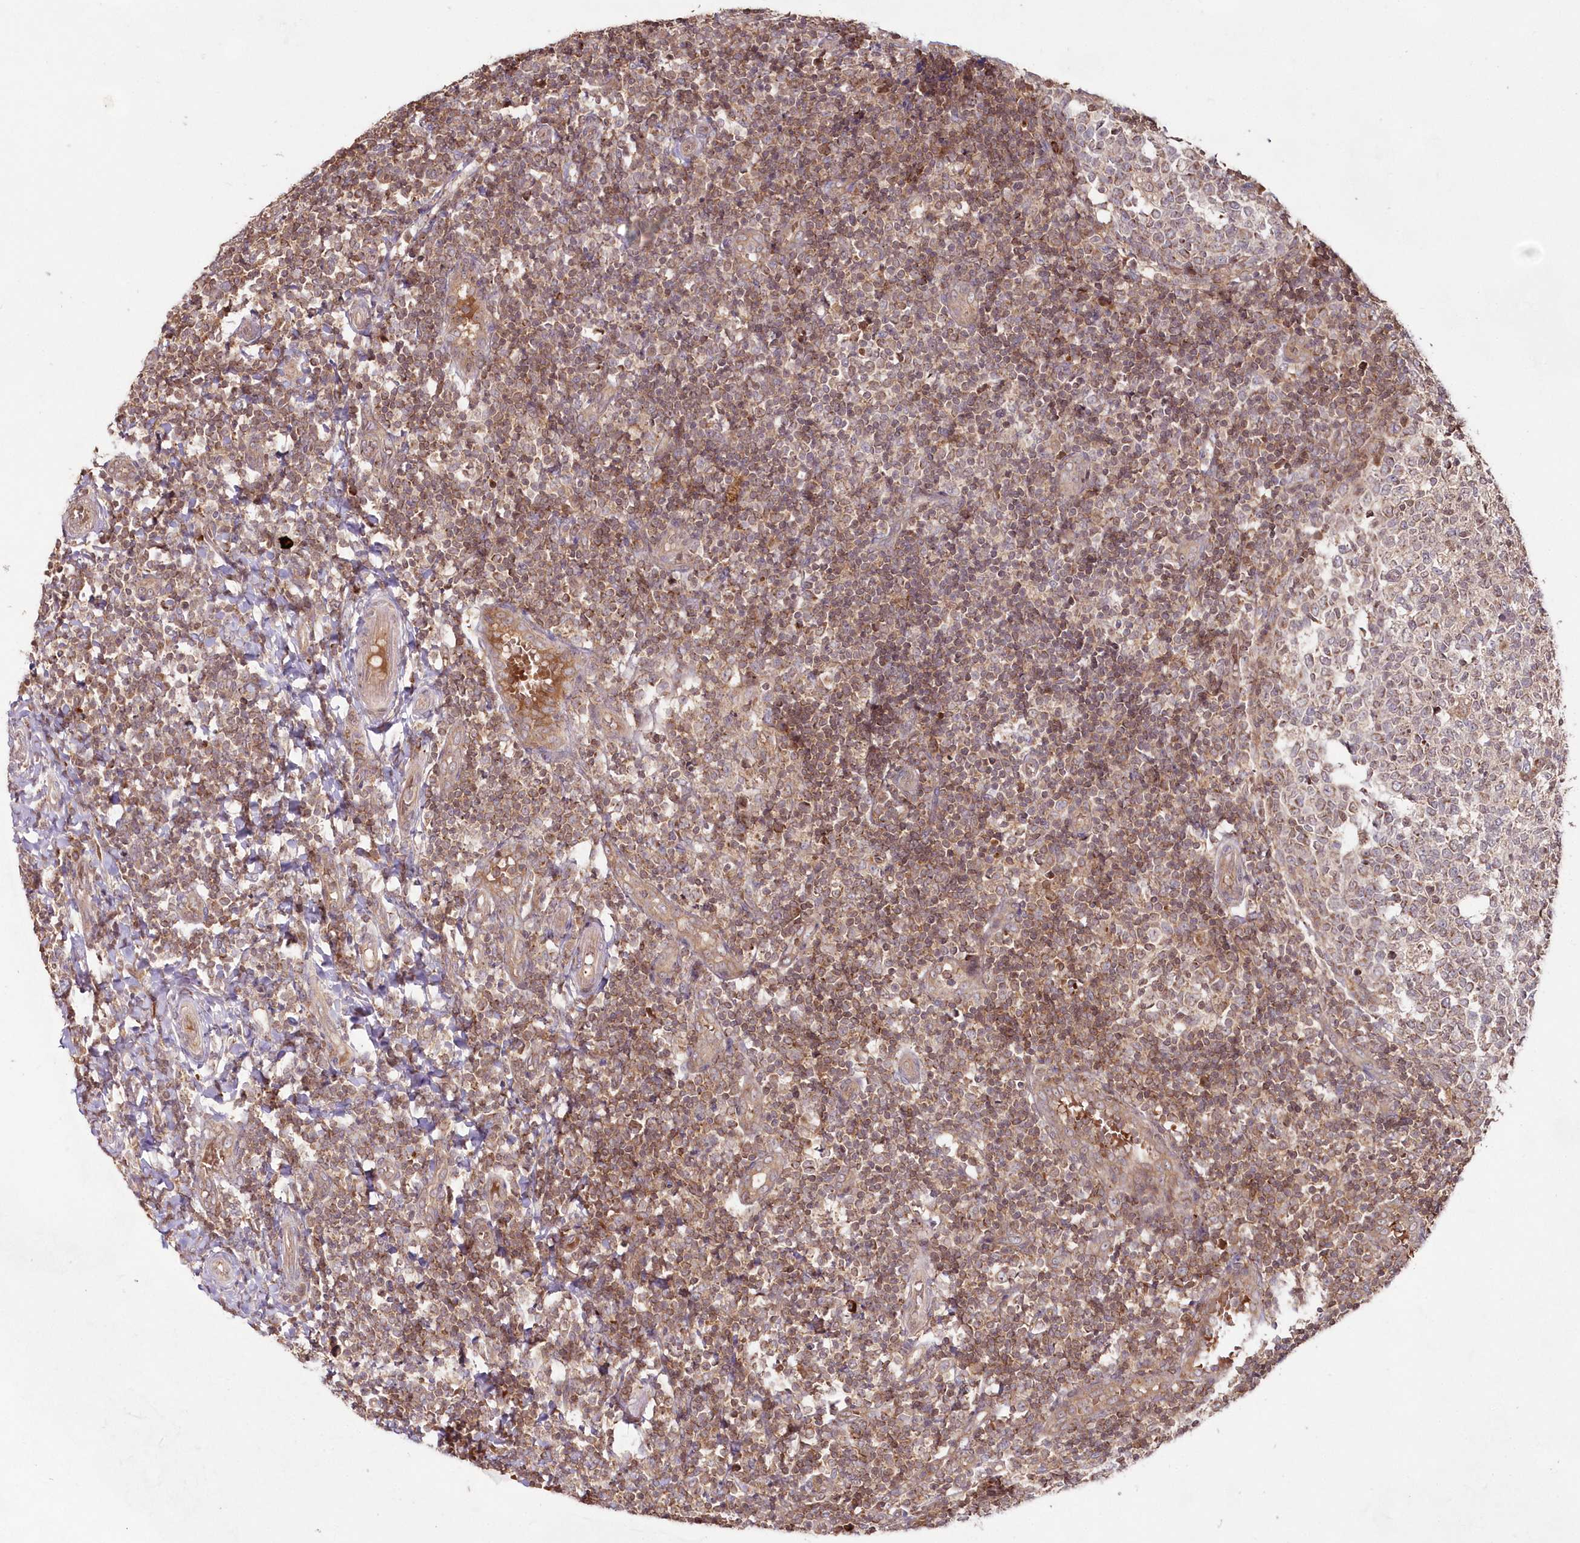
{"staining": {"intensity": "weak", "quantity": "<25%", "location": "cytoplasmic/membranous"}, "tissue": "tonsil", "cell_type": "Germinal center cells", "image_type": "normal", "snomed": [{"axis": "morphology", "description": "Normal tissue, NOS"}, {"axis": "topography", "description": "Tonsil"}], "caption": "The immunohistochemistry histopathology image has no significant staining in germinal center cells of tonsil. The staining was performed using DAB to visualize the protein expression in brown, while the nuclei were stained in blue with hematoxylin (Magnification: 20x).", "gene": "IMPA1", "patient": {"sex": "female", "age": 19}}